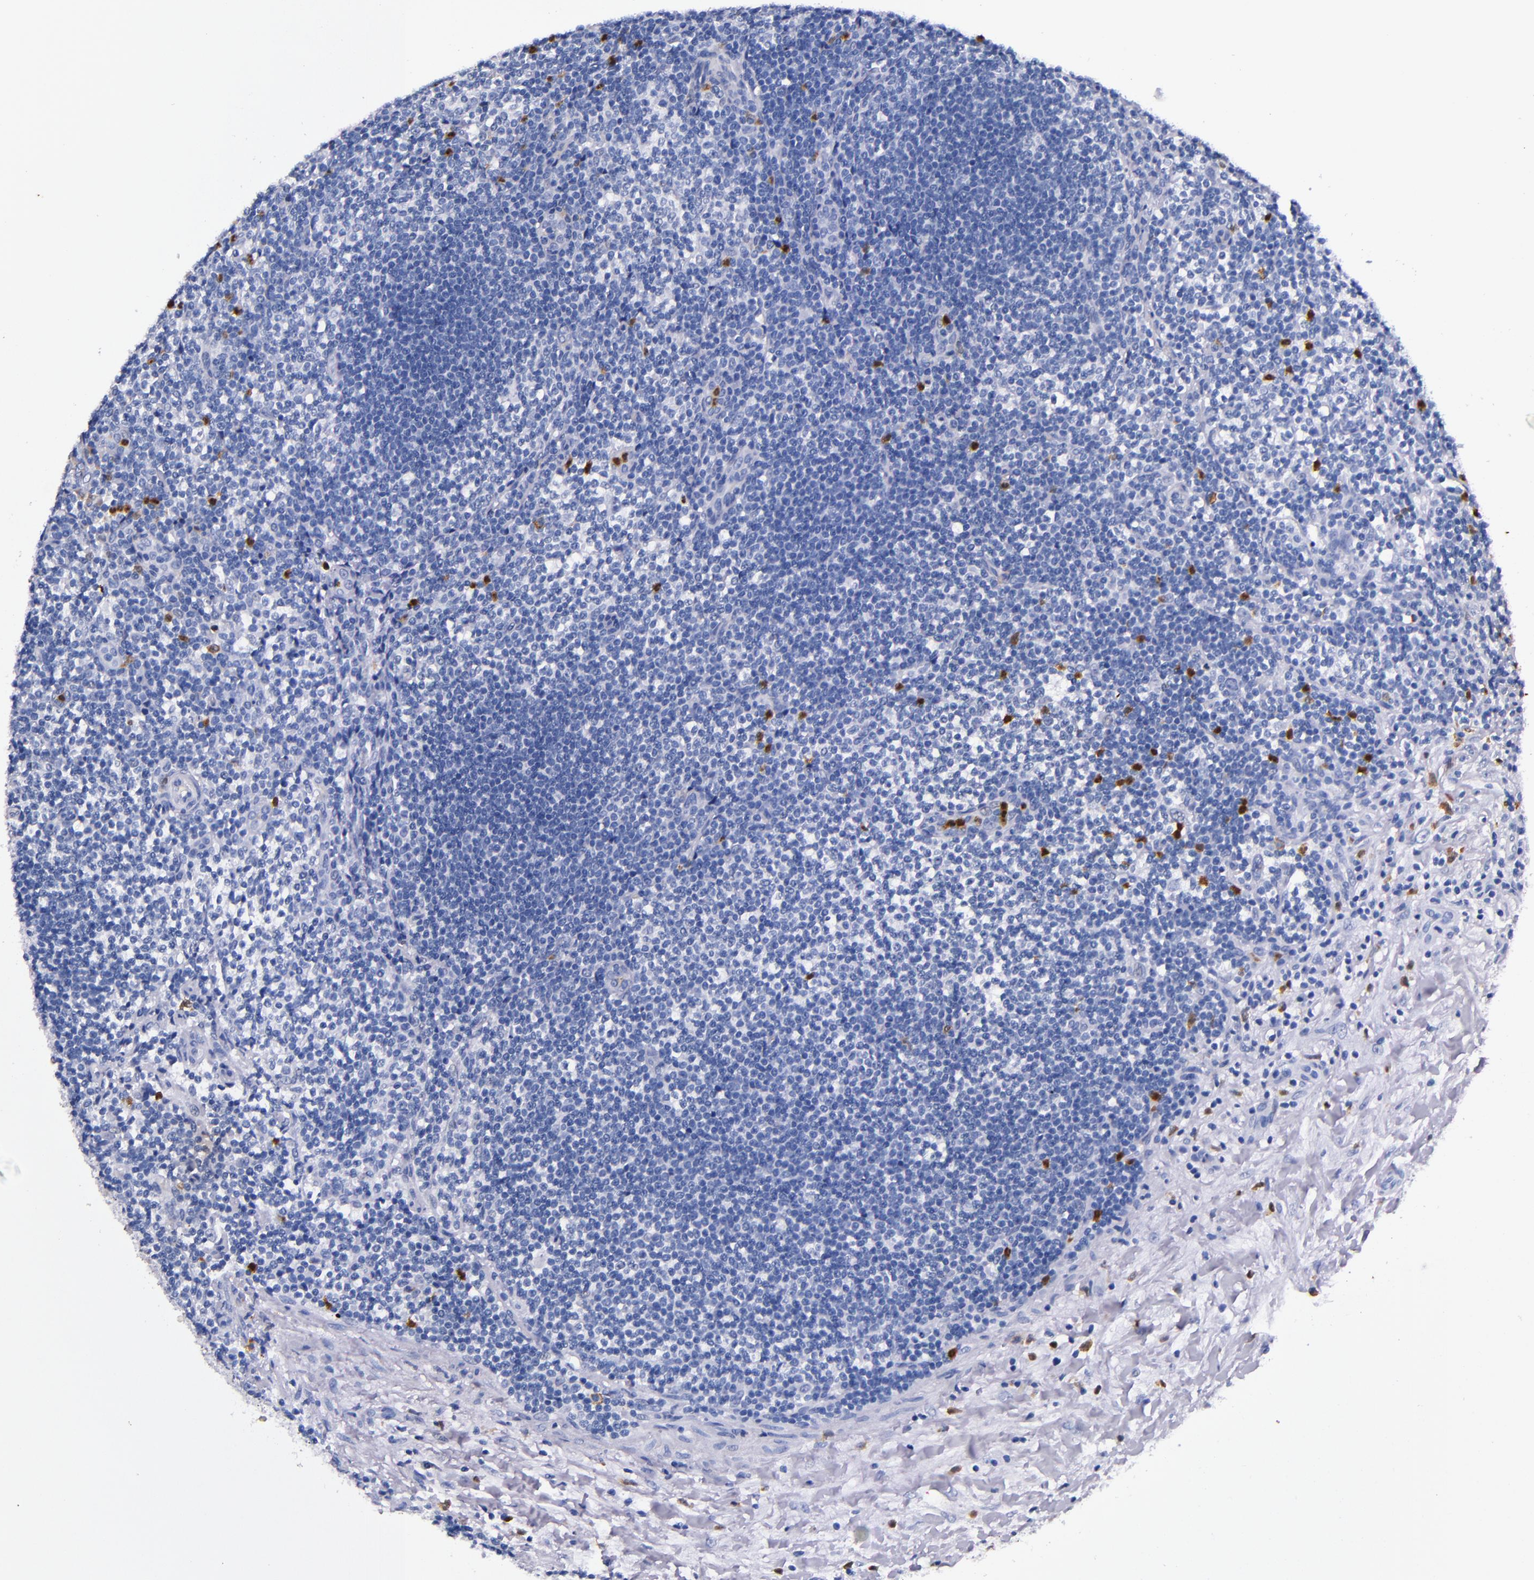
{"staining": {"intensity": "strong", "quantity": "<25%", "location": "cytoplasmic/membranous,nuclear"}, "tissue": "lymphoma", "cell_type": "Tumor cells", "image_type": "cancer", "snomed": [{"axis": "morphology", "description": "Malignant lymphoma, non-Hodgkin's type, Low grade"}, {"axis": "topography", "description": "Lymph node"}], "caption": "Lymphoma tissue displays strong cytoplasmic/membranous and nuclear staining in approximately <25% of tumor cells", "gene": "S100A8", "patient": {"sex": "female", "age": 76}}